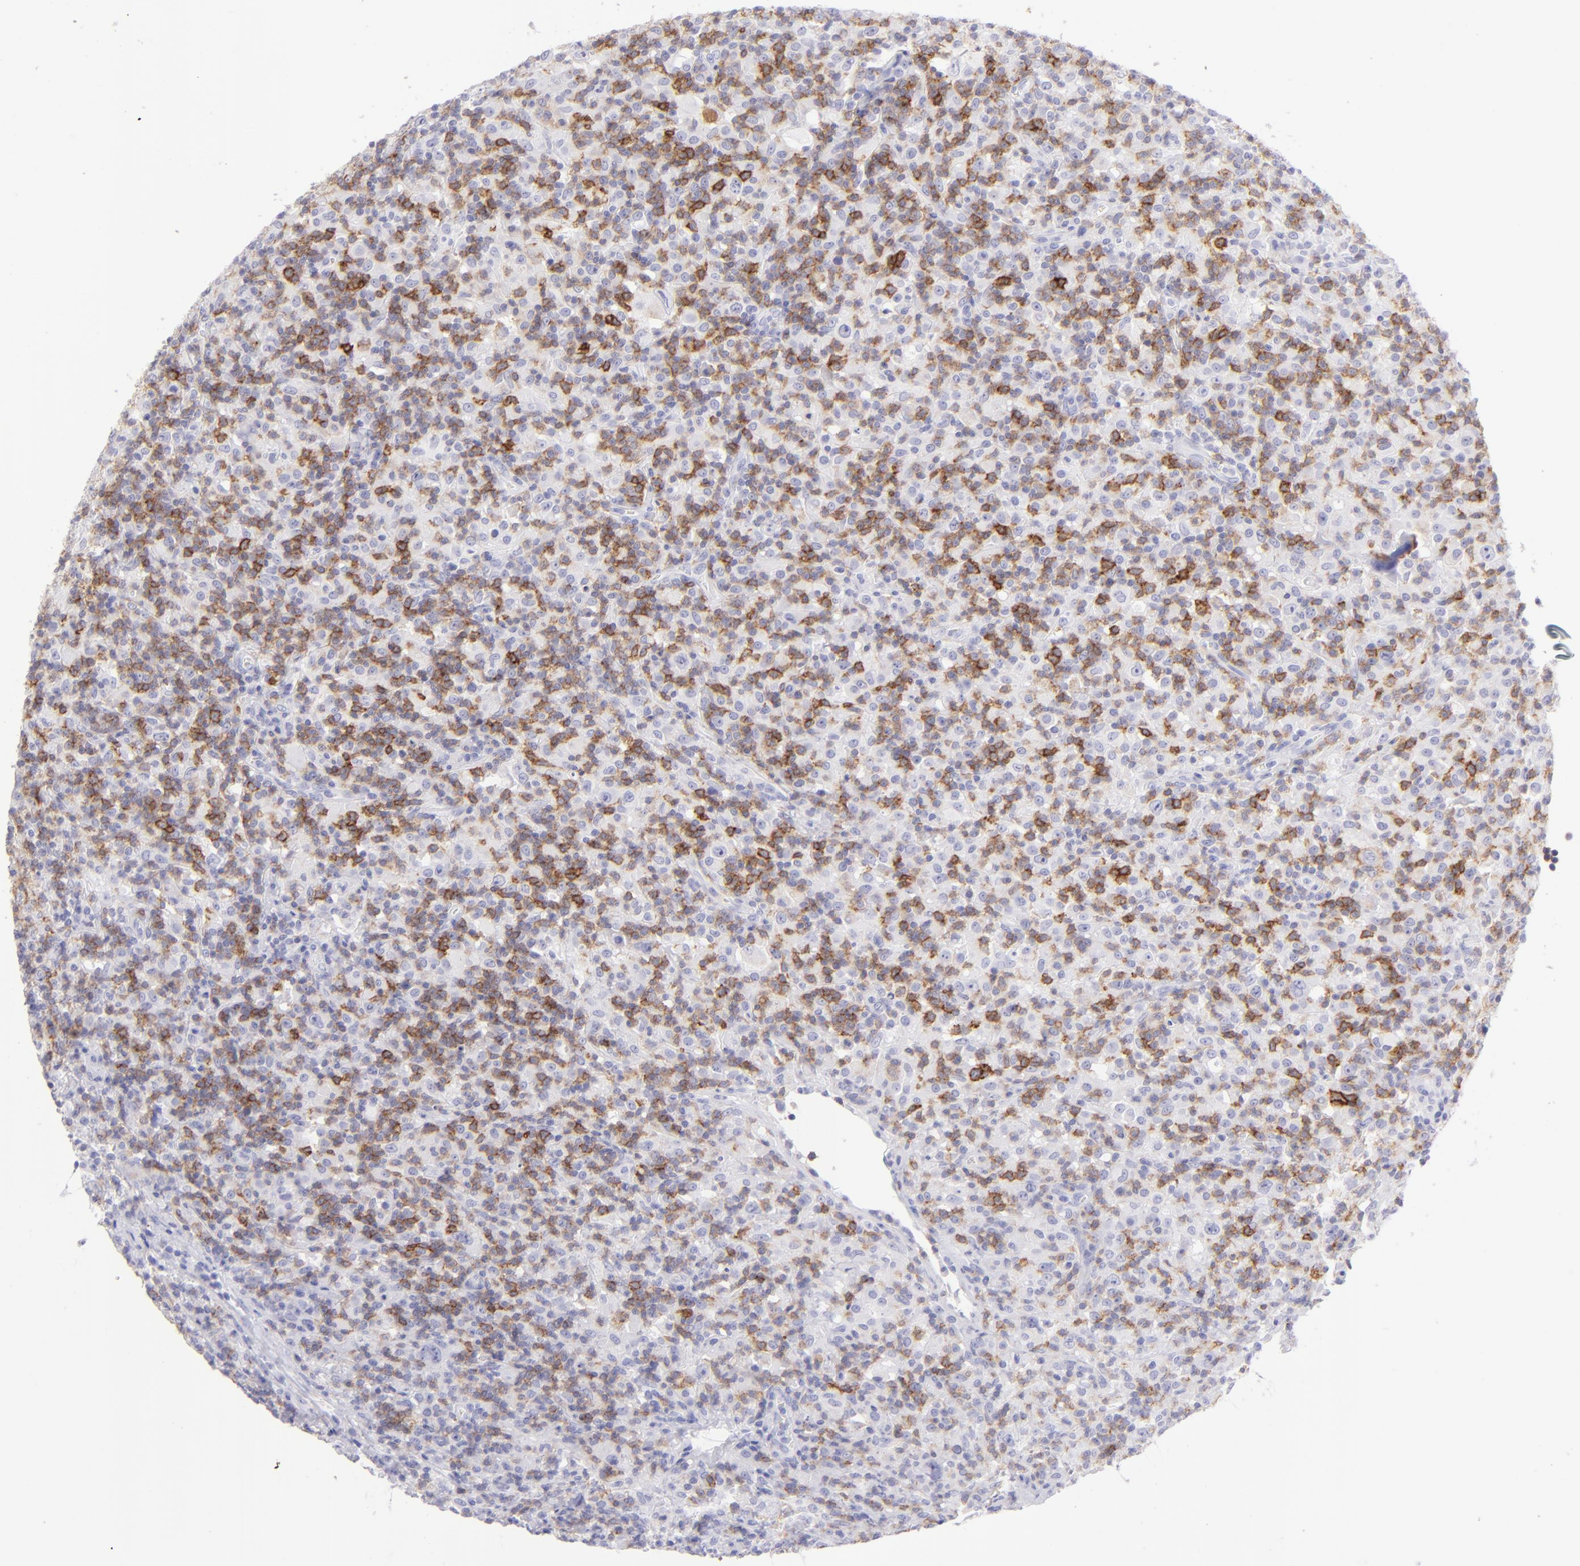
{"staining": {"intensity": "moderate", "quantity": "25%-75%", "location": "cytoplasmic/membranous"}, "tissue": "lymphoma", "cell_type": "Tumor cells", "image_type": "cancer", "snomed": [{"axis": "morphology", "description": "Hodgkin's disease, NOS"}, {"axis": "topography", "description": "Lymph node"}], "caption": "Immunohistochemical staining of Hodgkin's disease exhibits moderate cytoplasmic/membranous protein staining in about 25%-75% of tumor cells.", "gene": "CD69", "patient": {"sex": "male", "age": 46}}